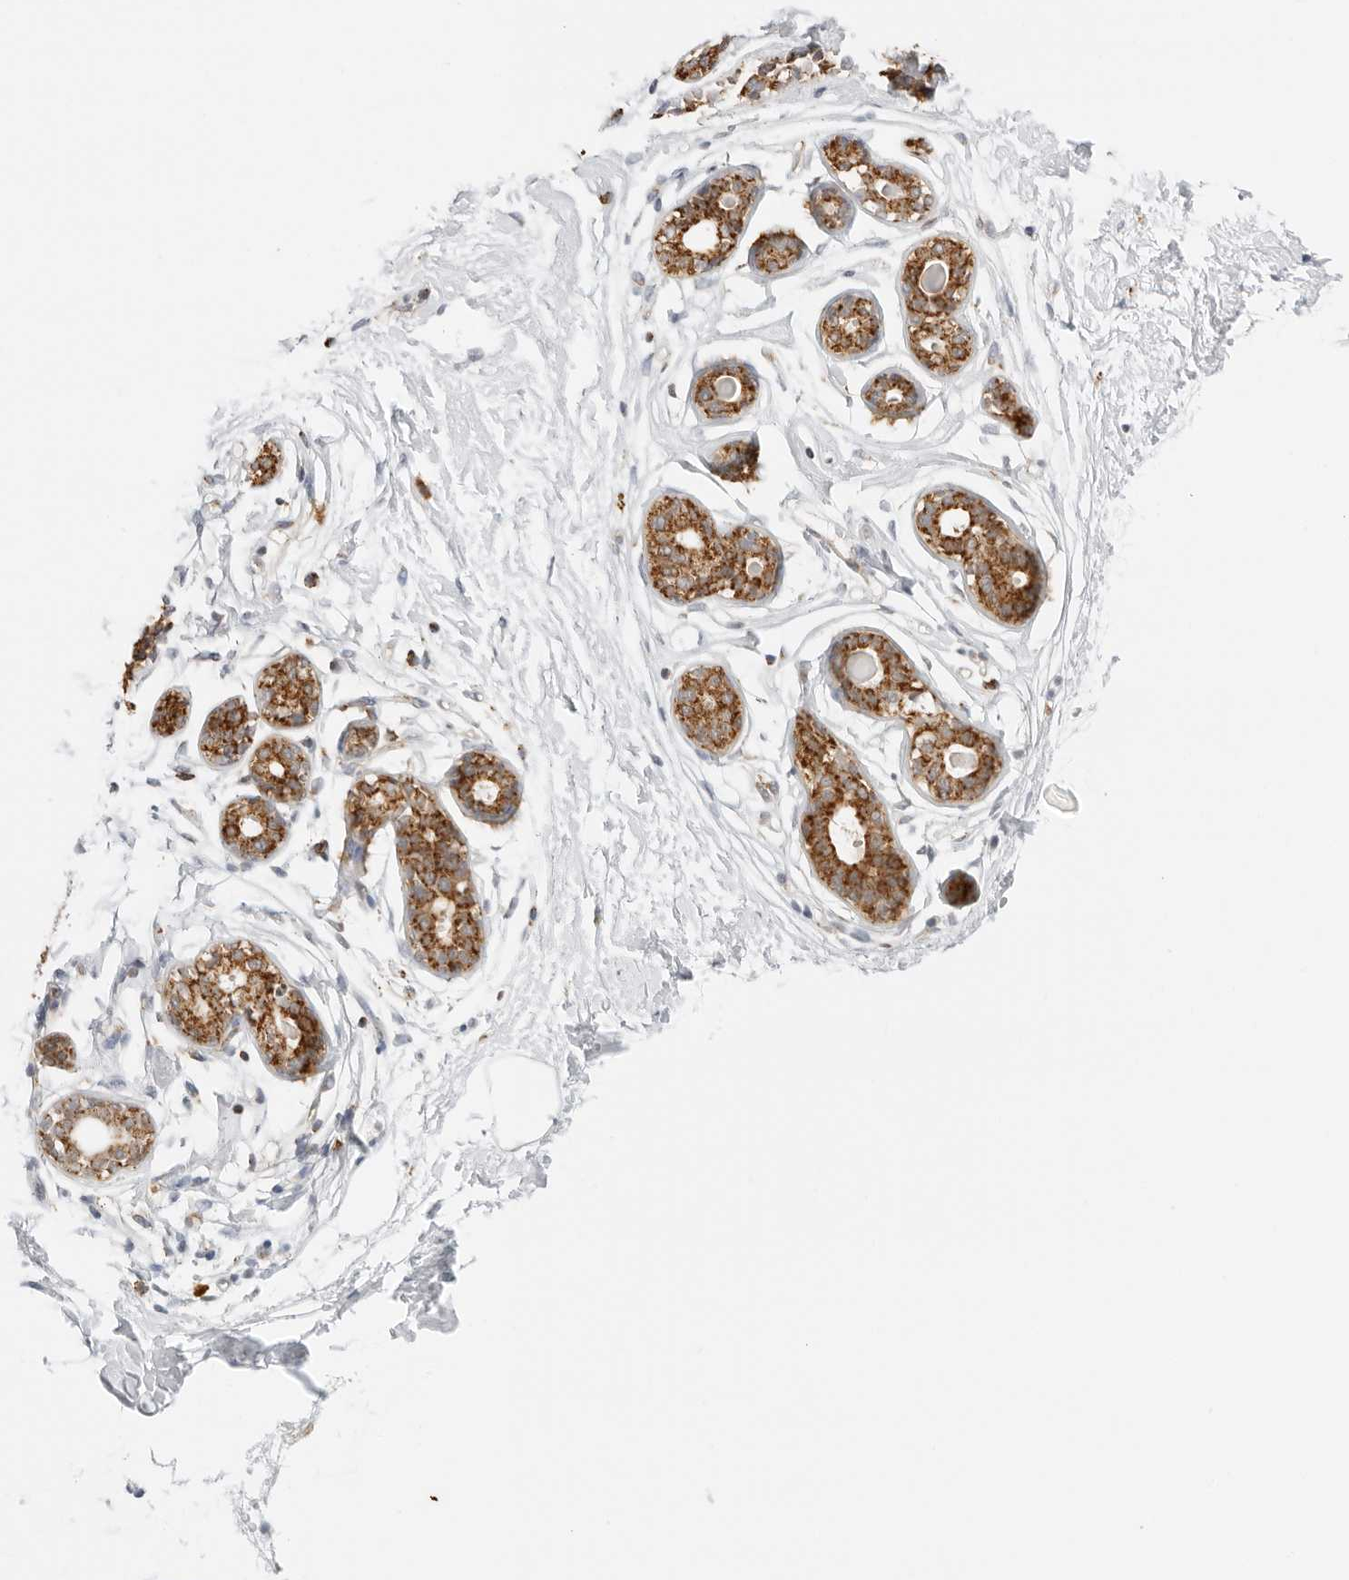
{"staining": {"intensity": "negative", "quantity": "none", "location": "none"}, "tissue": "breast", "cell_type": "Adipocytes", "image_type": "normal", "snomed": [{"axis": "morphology", "description": "Normal tissue, NOS"}, {"axis": "topography", "description": "Breast"}], "caption": "Breast stained for a protein using IHC reveals no positivity adipocytes.", "gene": "RC3H1", "patient": {"sex": "female", "age": 23}}